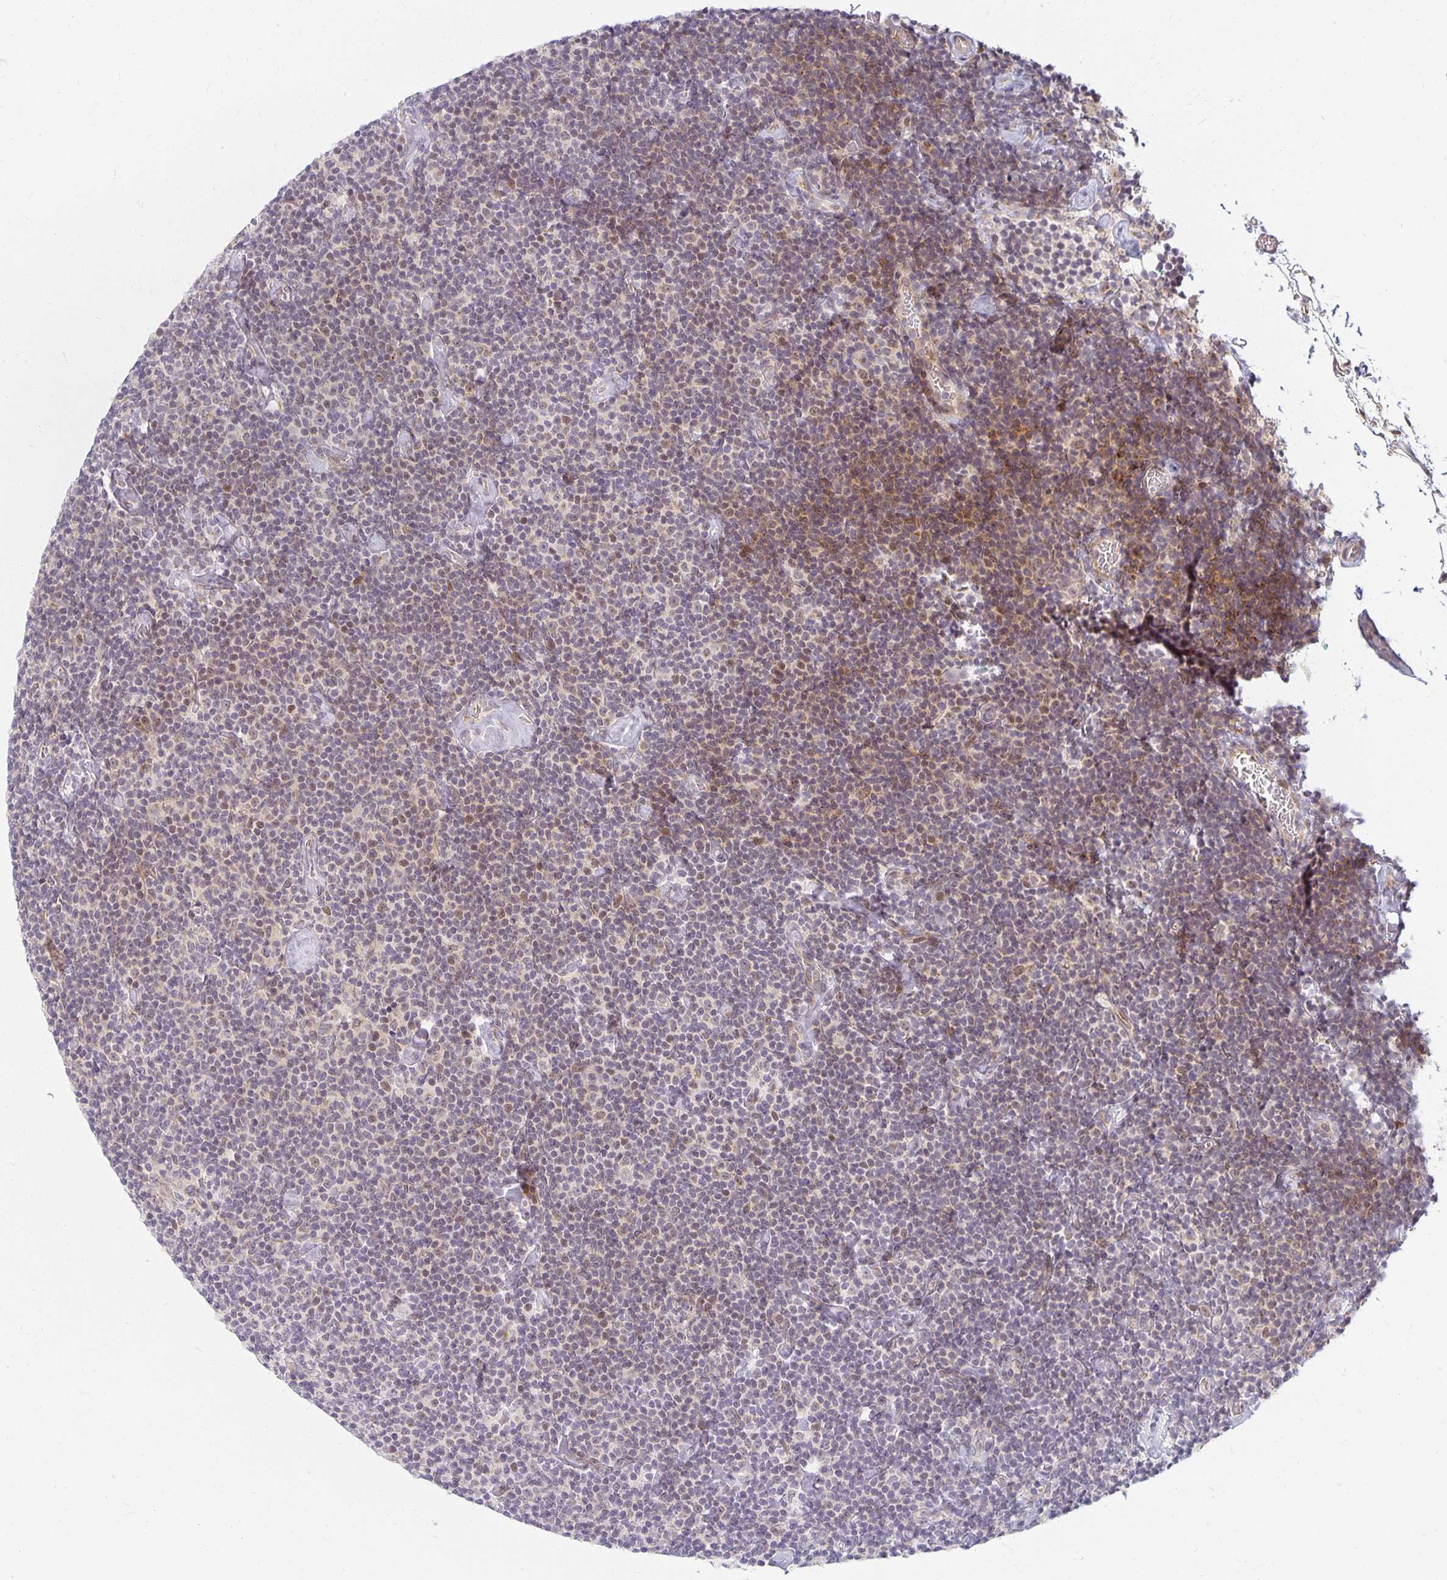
{"staining": {"intensity": "weak", "quantity": "25%-75%", "location": "cytoplasmic/membranous,nuclear"}, "tissue": "lymphoma", "cell_type": "Tumor cells", "image_type": "cancer", "snomed": [{"axis": "morphology", "description": "Malignant lymphoma, non-Hodgkin's type, Low grade"}, {"axis": "topography", "description": "Lymph node"}], "caption": "A micrograph of human low-grade malignant lymphoma, non-Hodgkin's type stained for a protein exhibits weak cytoplasmic/membranous and nuclear brown staining in tumor cells.", "gene": "EHF", "patient": {"sex": "male", "age": 81}}